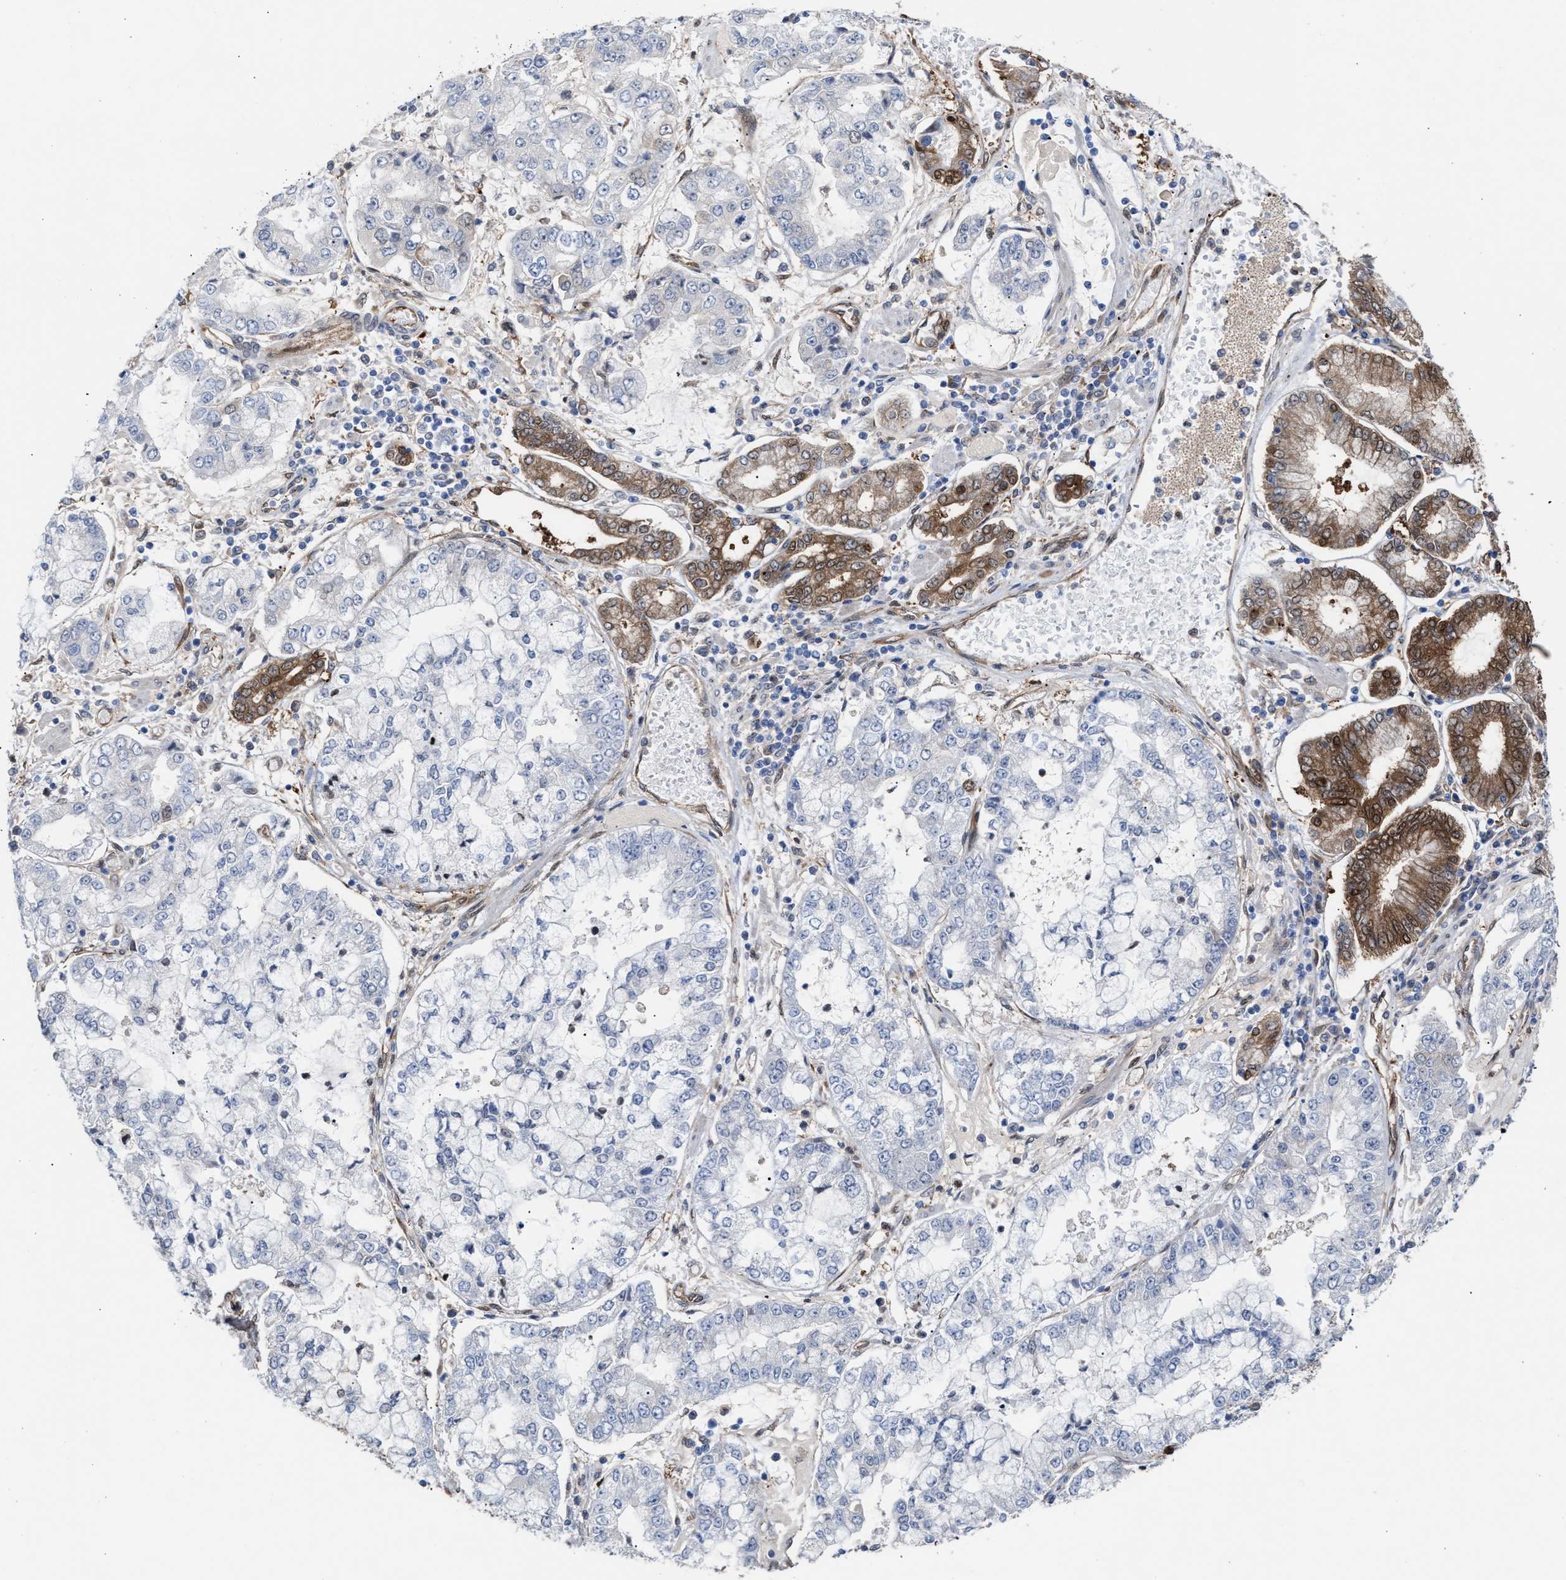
{"staining": {"intensity": "weak", "quantity": "<25%", "location": "cytoplasmic/membranous"}, "tissue": "stomach cancer", "cell_type": "Tumor cells", "image_type": "cancer", "snomed": [{"axis": "morphology", "description": "Adenocarcinoma, NOS"}, {"axis": "topography", "description": "Stomach"}], "caption": "IHC photomicrograph of stomach adenocarcinoma stained for a protein (brown), which reveals no positivity in tumor cells.", "gene": "TP53I3", "patient": {"sex": "male", "age": 76}}